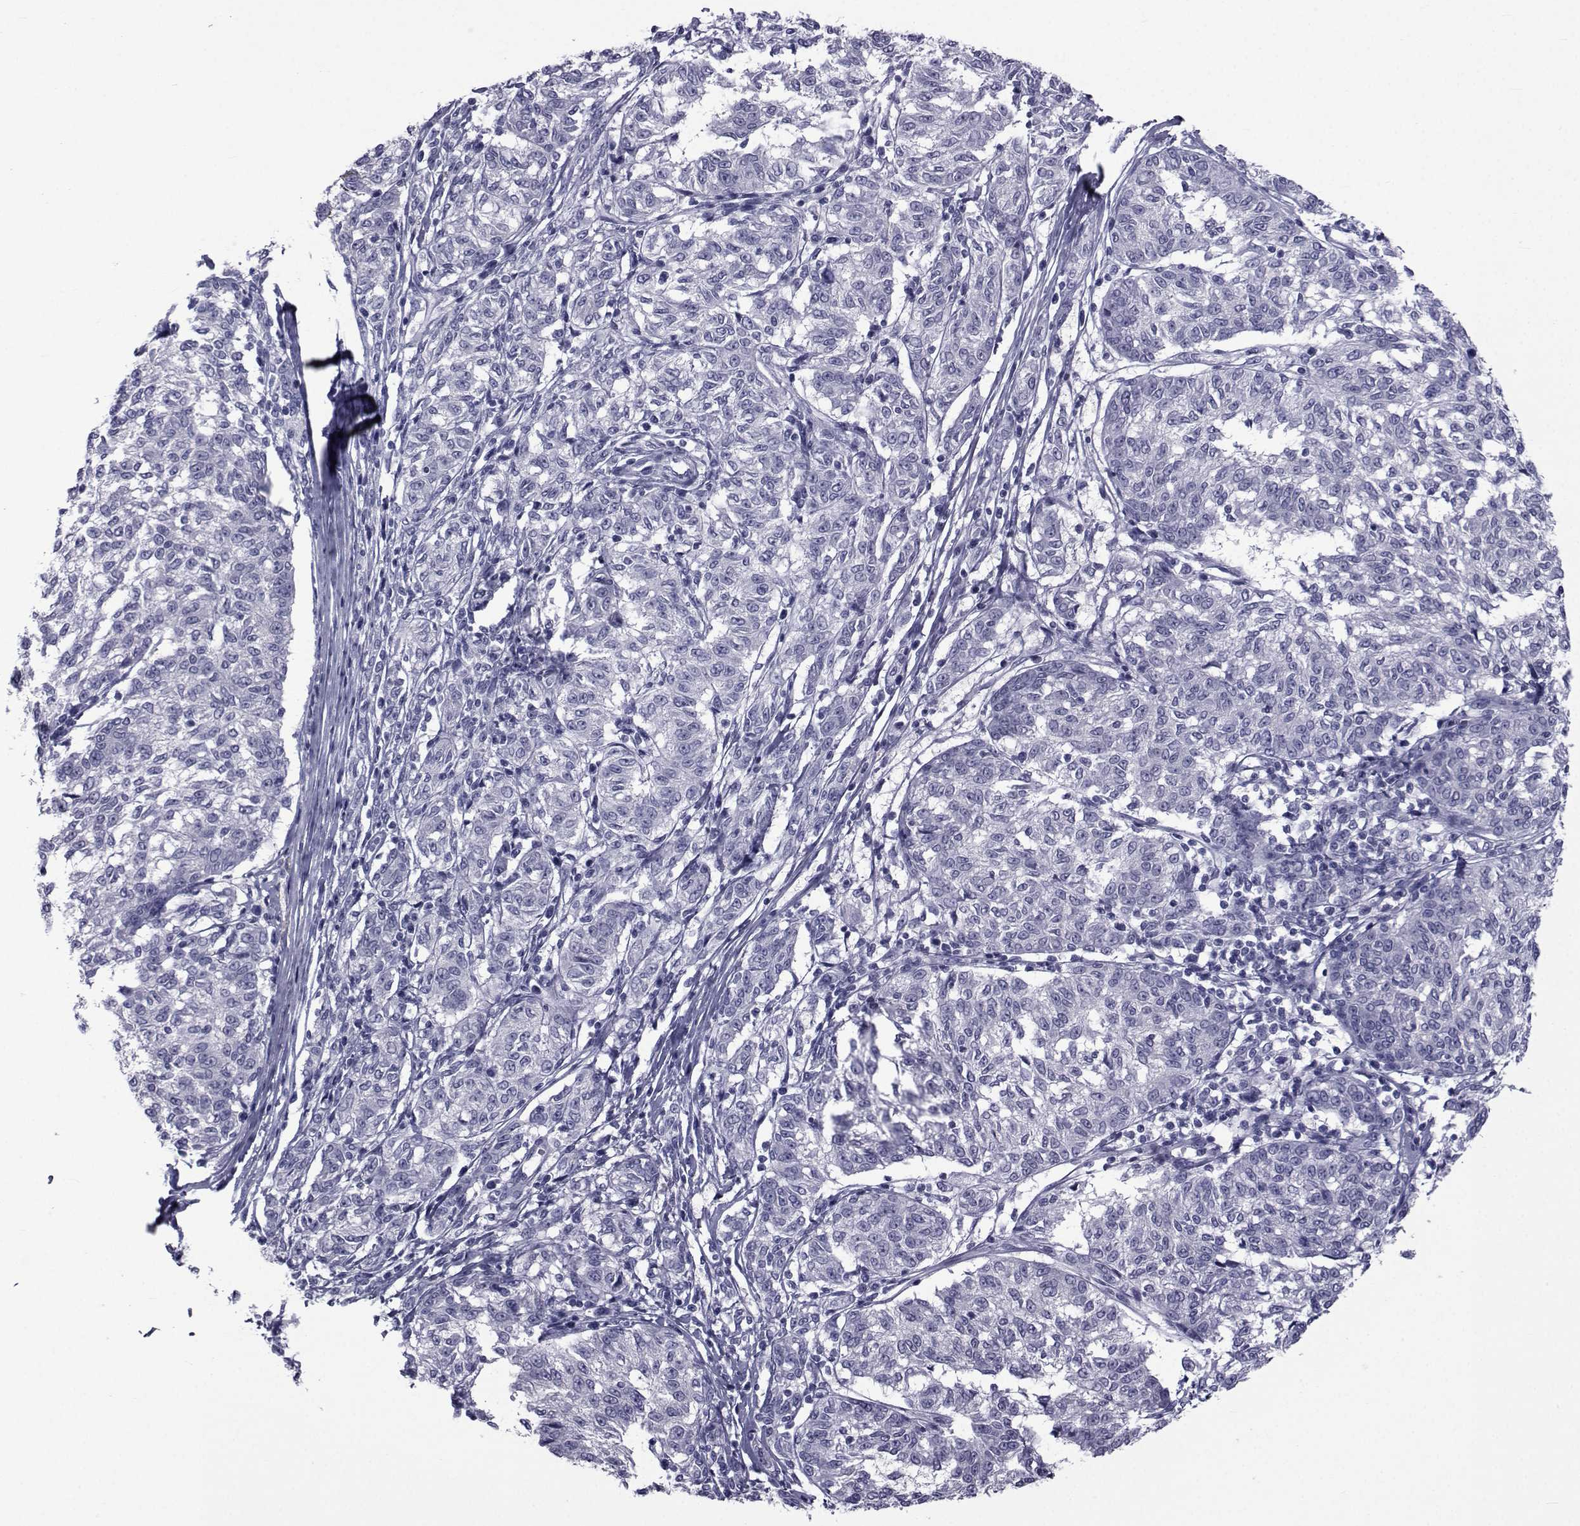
{"staining": {"intensity": "negative", "quantity": "none", "location": "none"}, "tissue": "melanoma", "cell_type": "Tumor cells", "image_type": "cancer", "snomed": [{"axis": "morphology", "description": "Malignant melanoma, NOS"}, {"axis": "topography", "description": "Skin"}], "caption": "A histopathology image of human malignant melanoma is negative for staining in tumor cells.", "gene": "PDE6H", "patient": {"sex": "female", "age": 72}}